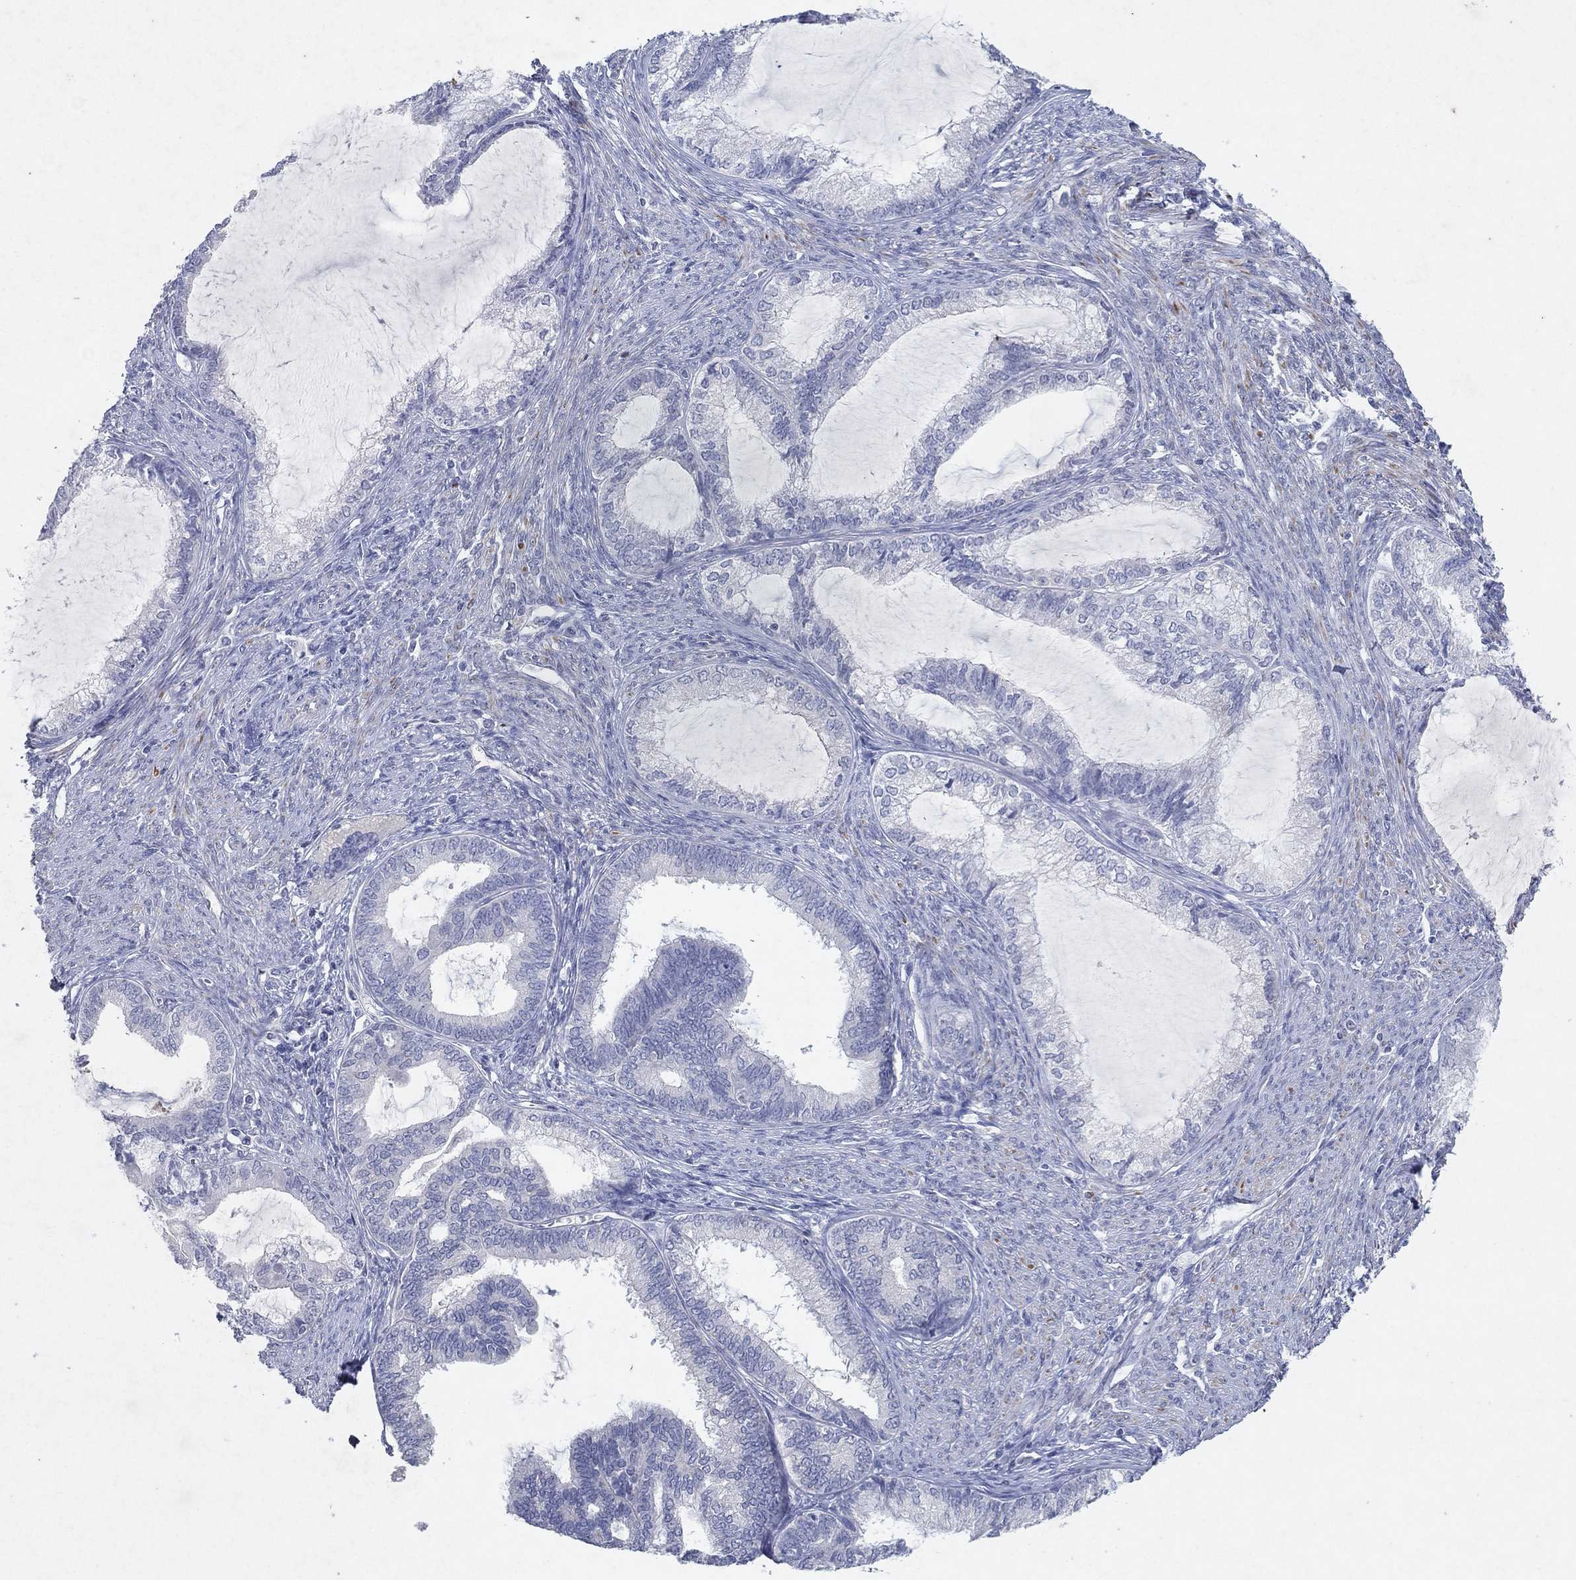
{"staining": {"intensity": "negative", "quantity": "none", "location": "none"}, "tissue": "endometrial cancer", "cell_type": "Tumor cells", "image_type": "cancer", "snomed": [{"axis": "morphology", "description": "Adenocarcinoma, NOS"}, {"axis": "topography", "description": "Endometrium"}], "caption": "Endometrial cancer (adenocarcinoma) stained for a protein using IHC exhibits no staining tumor cells.", "gene": "KRT40", "patient": {"sex": "female", "age": 86}}